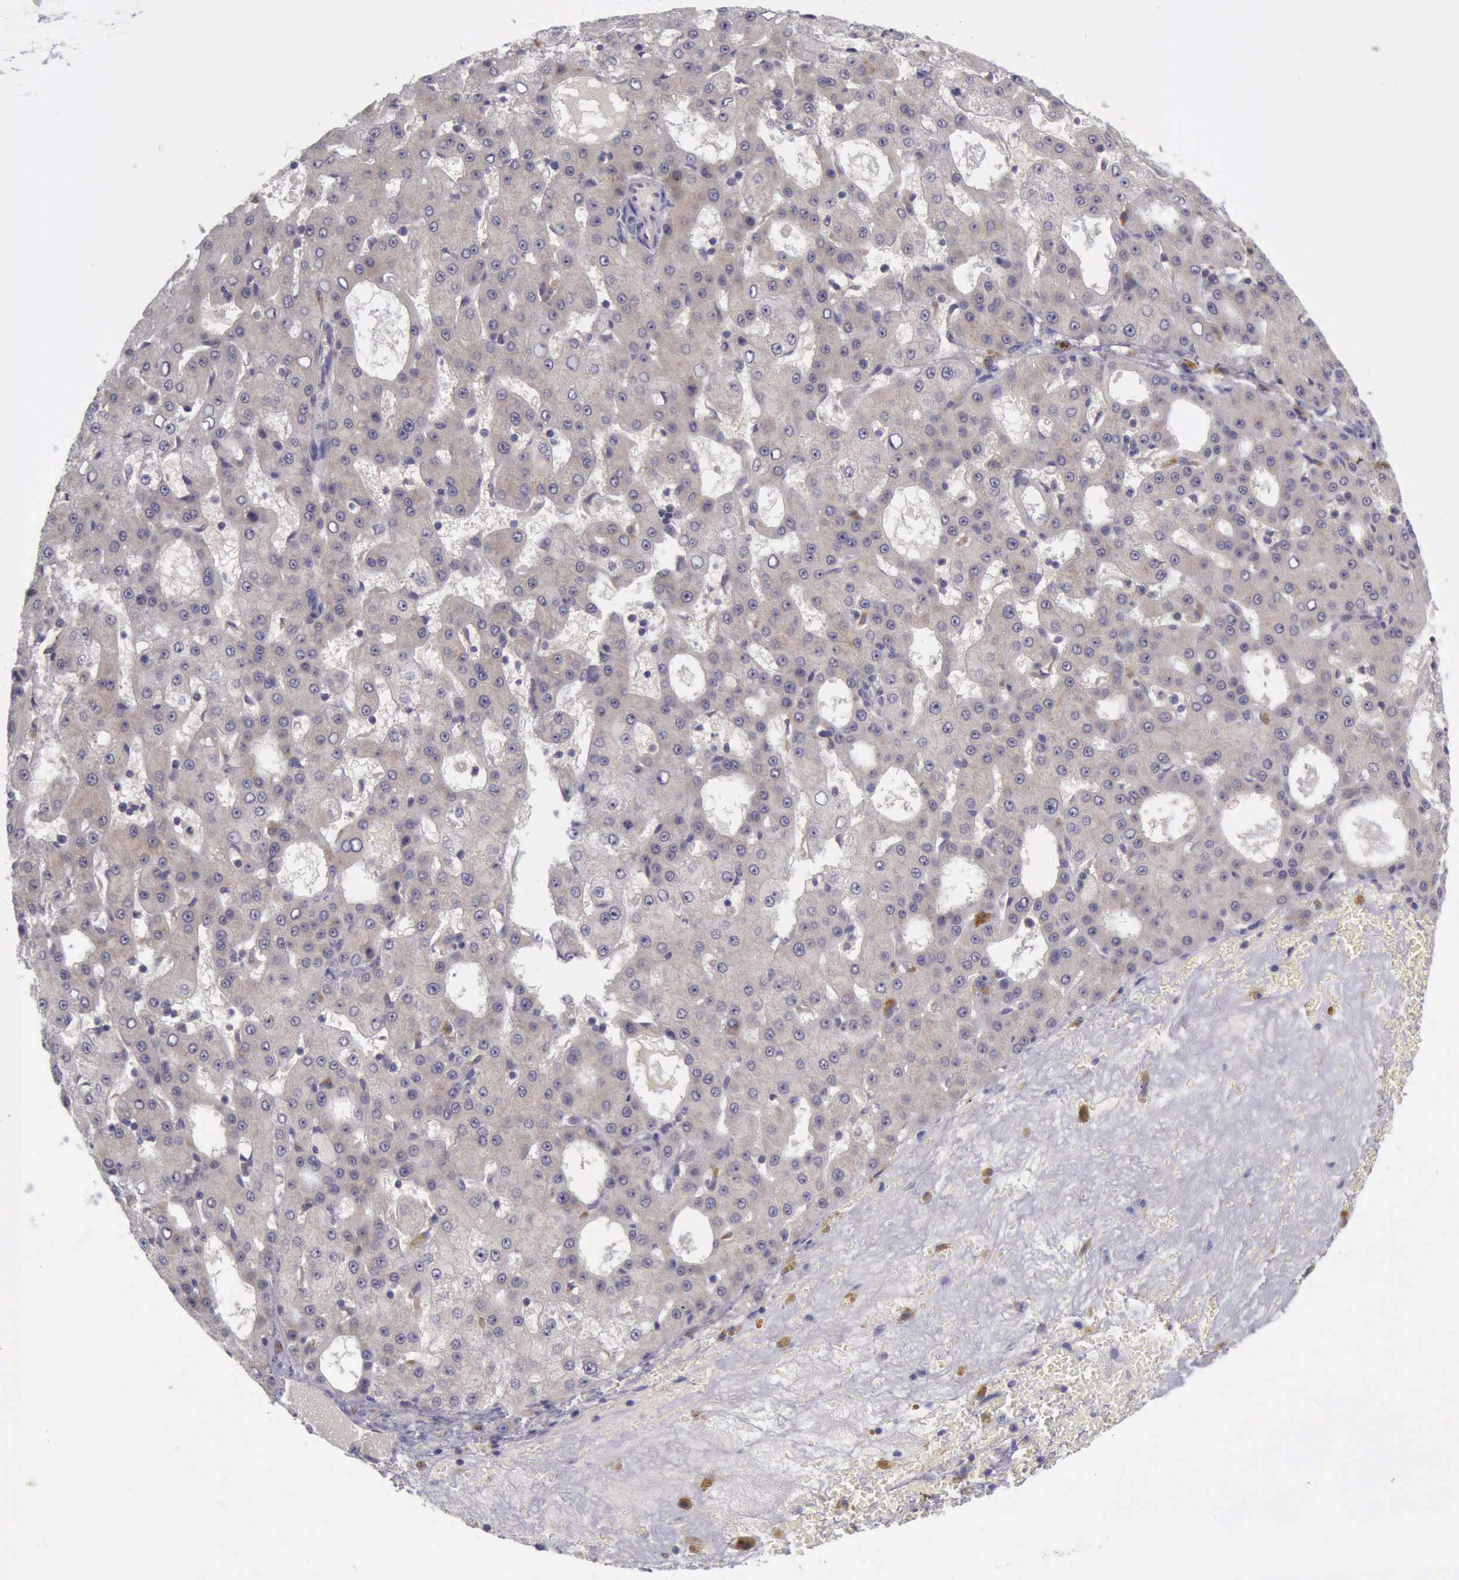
{"staining": {"intensity": "weak", "quantity": ">75%", "location": "cytoplasmic/membranous"}, "tissue": "liver cancer", "cell_type": "Tumor cells", "image_type": "cancer", "snomed": [{"axis": "morphology", "description": "Carcinoma, Hepatocellular, NOS"}, {"axis": "topography", "description": "Liver"}], "caption": "Liver hepatocellular carcinoma stained with immunohistochemistry displays weak cytoplasmic/membranous positivity in about >75% of tumor cells.", "gene": "ARNT2", "patient": {"sex": "male", "age": 47}}